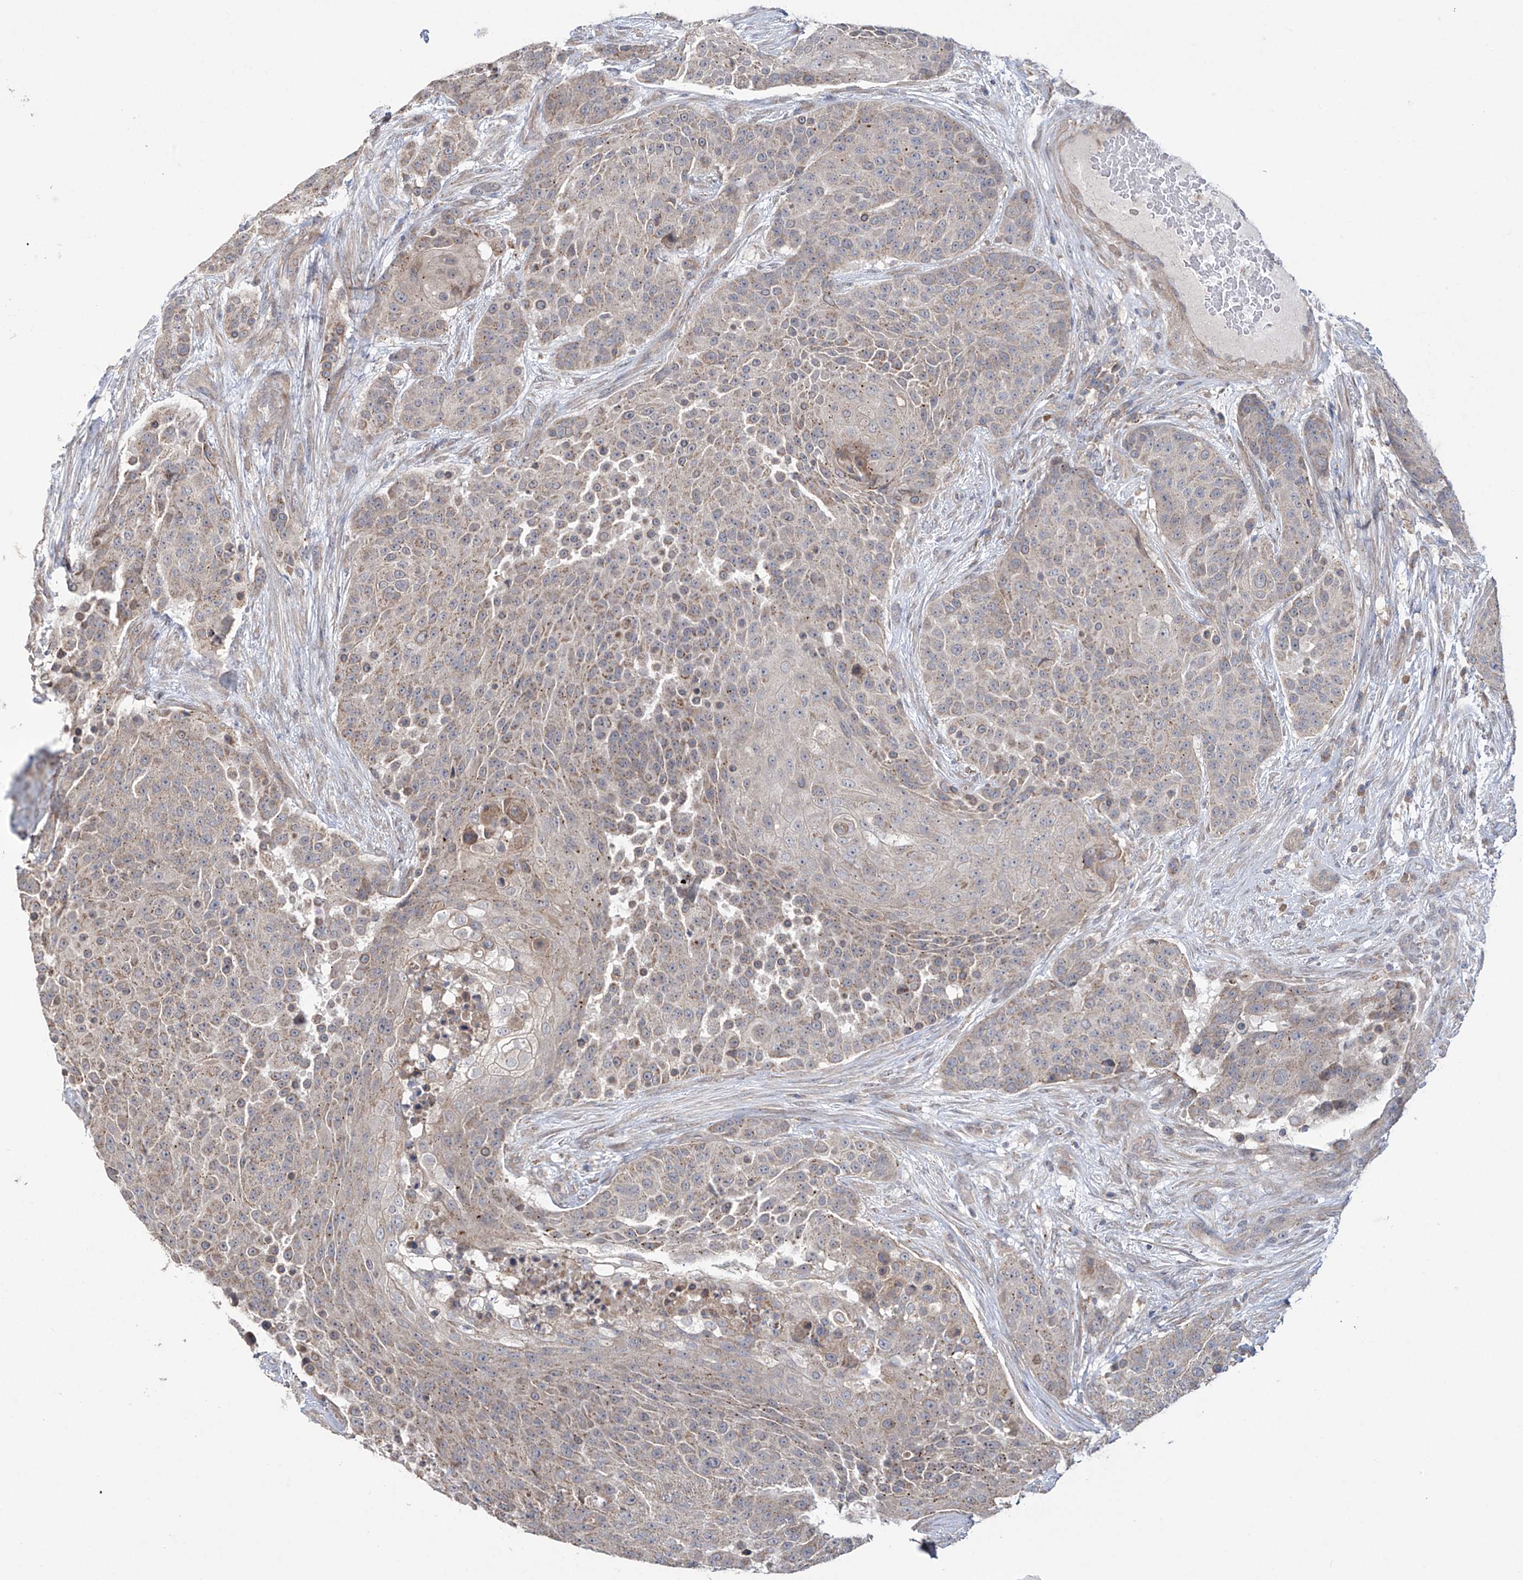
{"staining": {"intensity": "weak", "quantity": "25%-75%", "location": "cytoplasmic/membranous"}, "tissue": "urothelial cancer", "cell_type": "Tumor cells", "image_type": "cancer", "snomed": [{"axis": "morphology", "description": "Urothelial carcinoma, High grade"}, {"axis": "topography", "description": "Urinary bladder"}], "caption": "Weak cytoplasmic/membranous staining is present in about 25%-75% of tumor cells in urothelial cancer. The protein is stained brown, and the nuclei are stained in blue (DAB (3,3'-diaminobenzidine) IHC with brightfield microscopy, high magnification).", "gene": "TRIM60", "patient": {"sex": "female", "age": 63}}